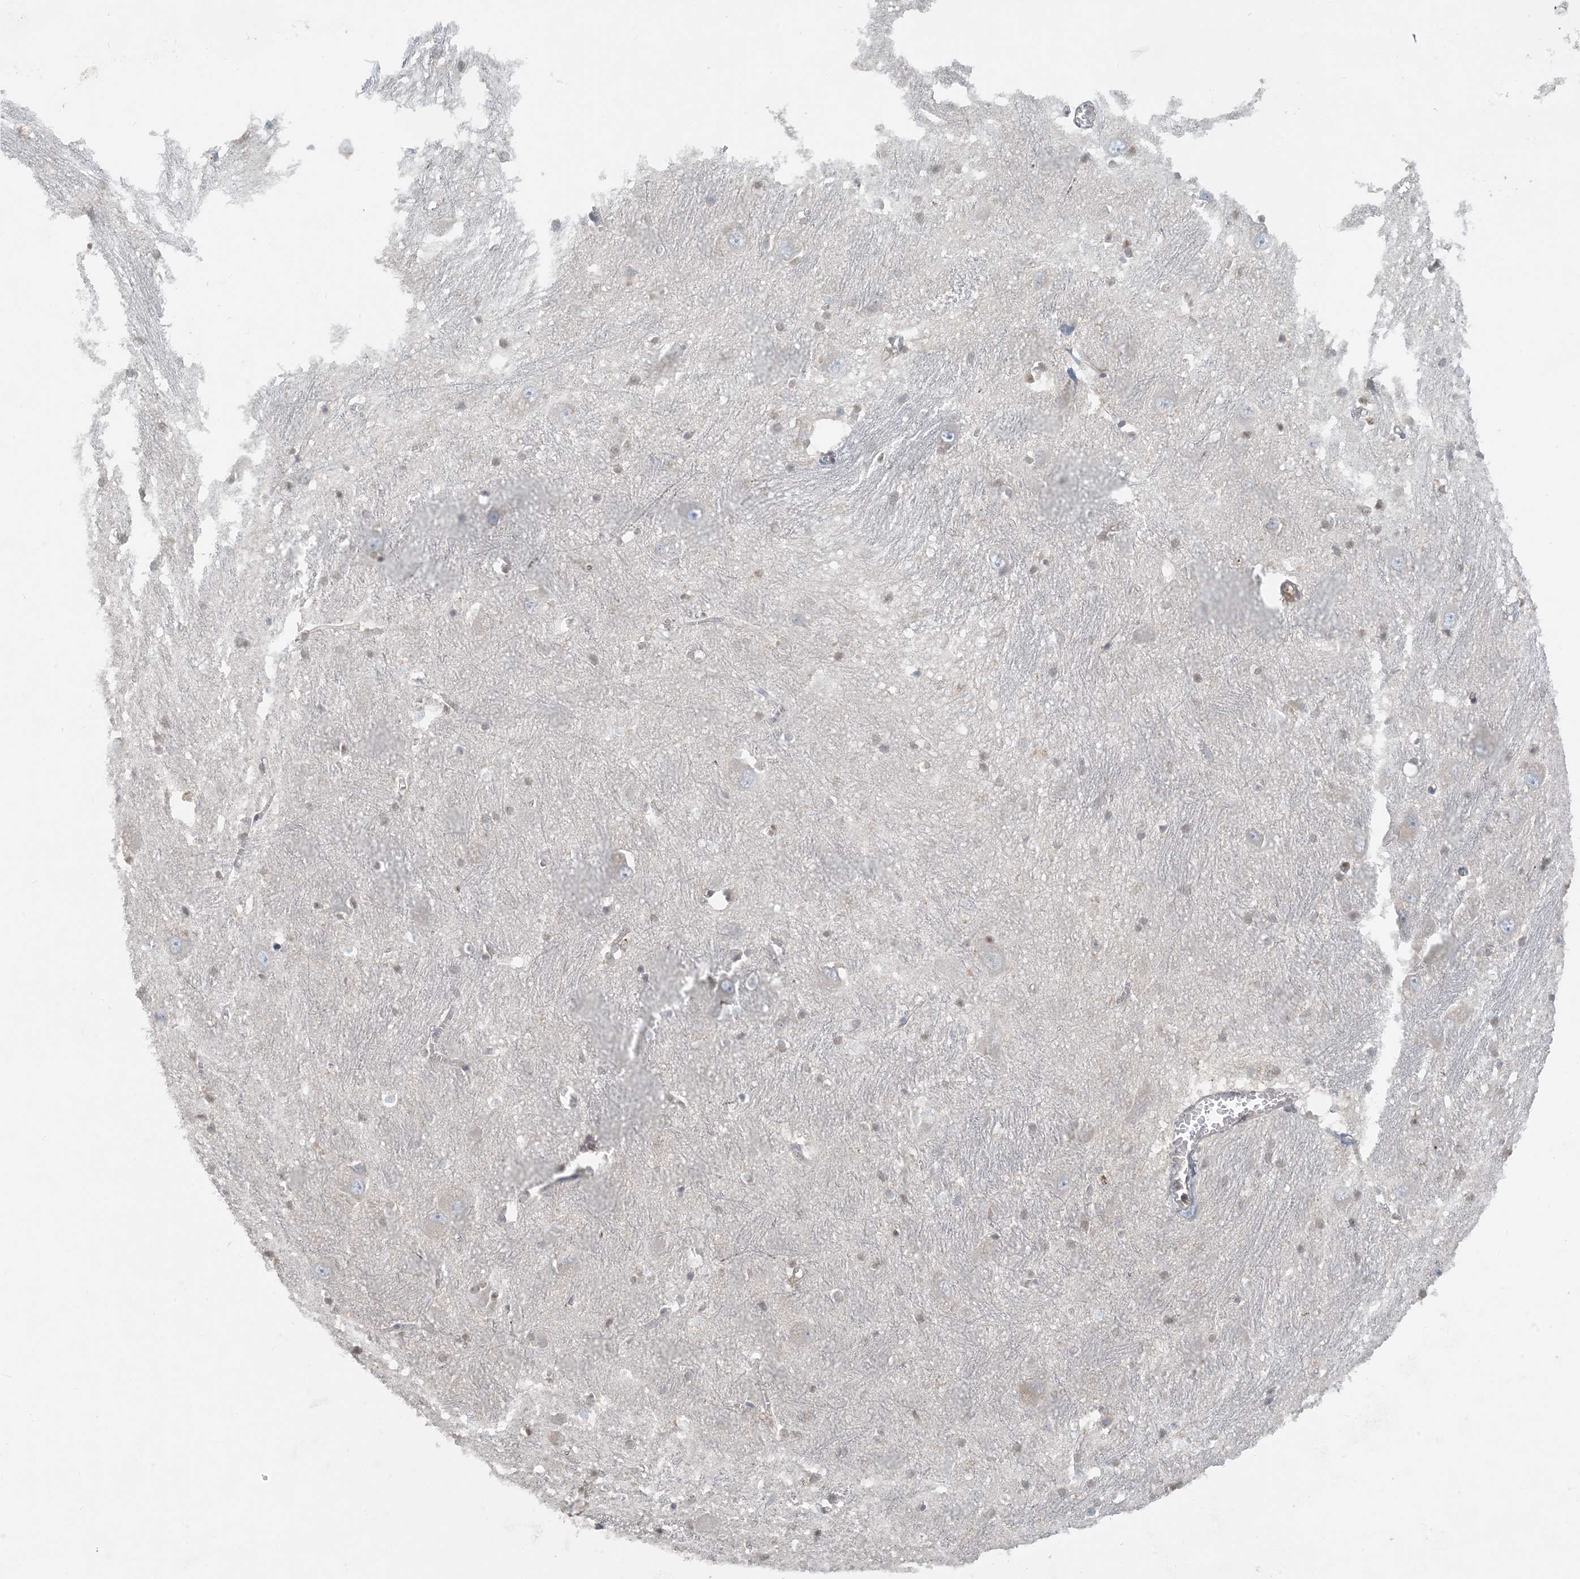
{"staining": {"intensity": "weak", "quantity": "<25%", "location": "nuclear"}, "tissue": "caudate", "cell_type": "Glial cells", "image_type": "normal", "snomed": [{"axis": "morphology", "description": "Normal tissue, NOS"}, {"axis": "topography", "description": "Lateral ventricle wall"}], "caption": "High magnification brightfield microscopy of unremarkable caudate stained with DAB (brown) and counterstained with hematoxylin (blue): glial cells show no significant positivity. (Brightfield microscopy of DAB immunohistochemistry (IHC) at high magnification).", "gene": "HACL1", "patient": {"sex": "male", "age": 37}}